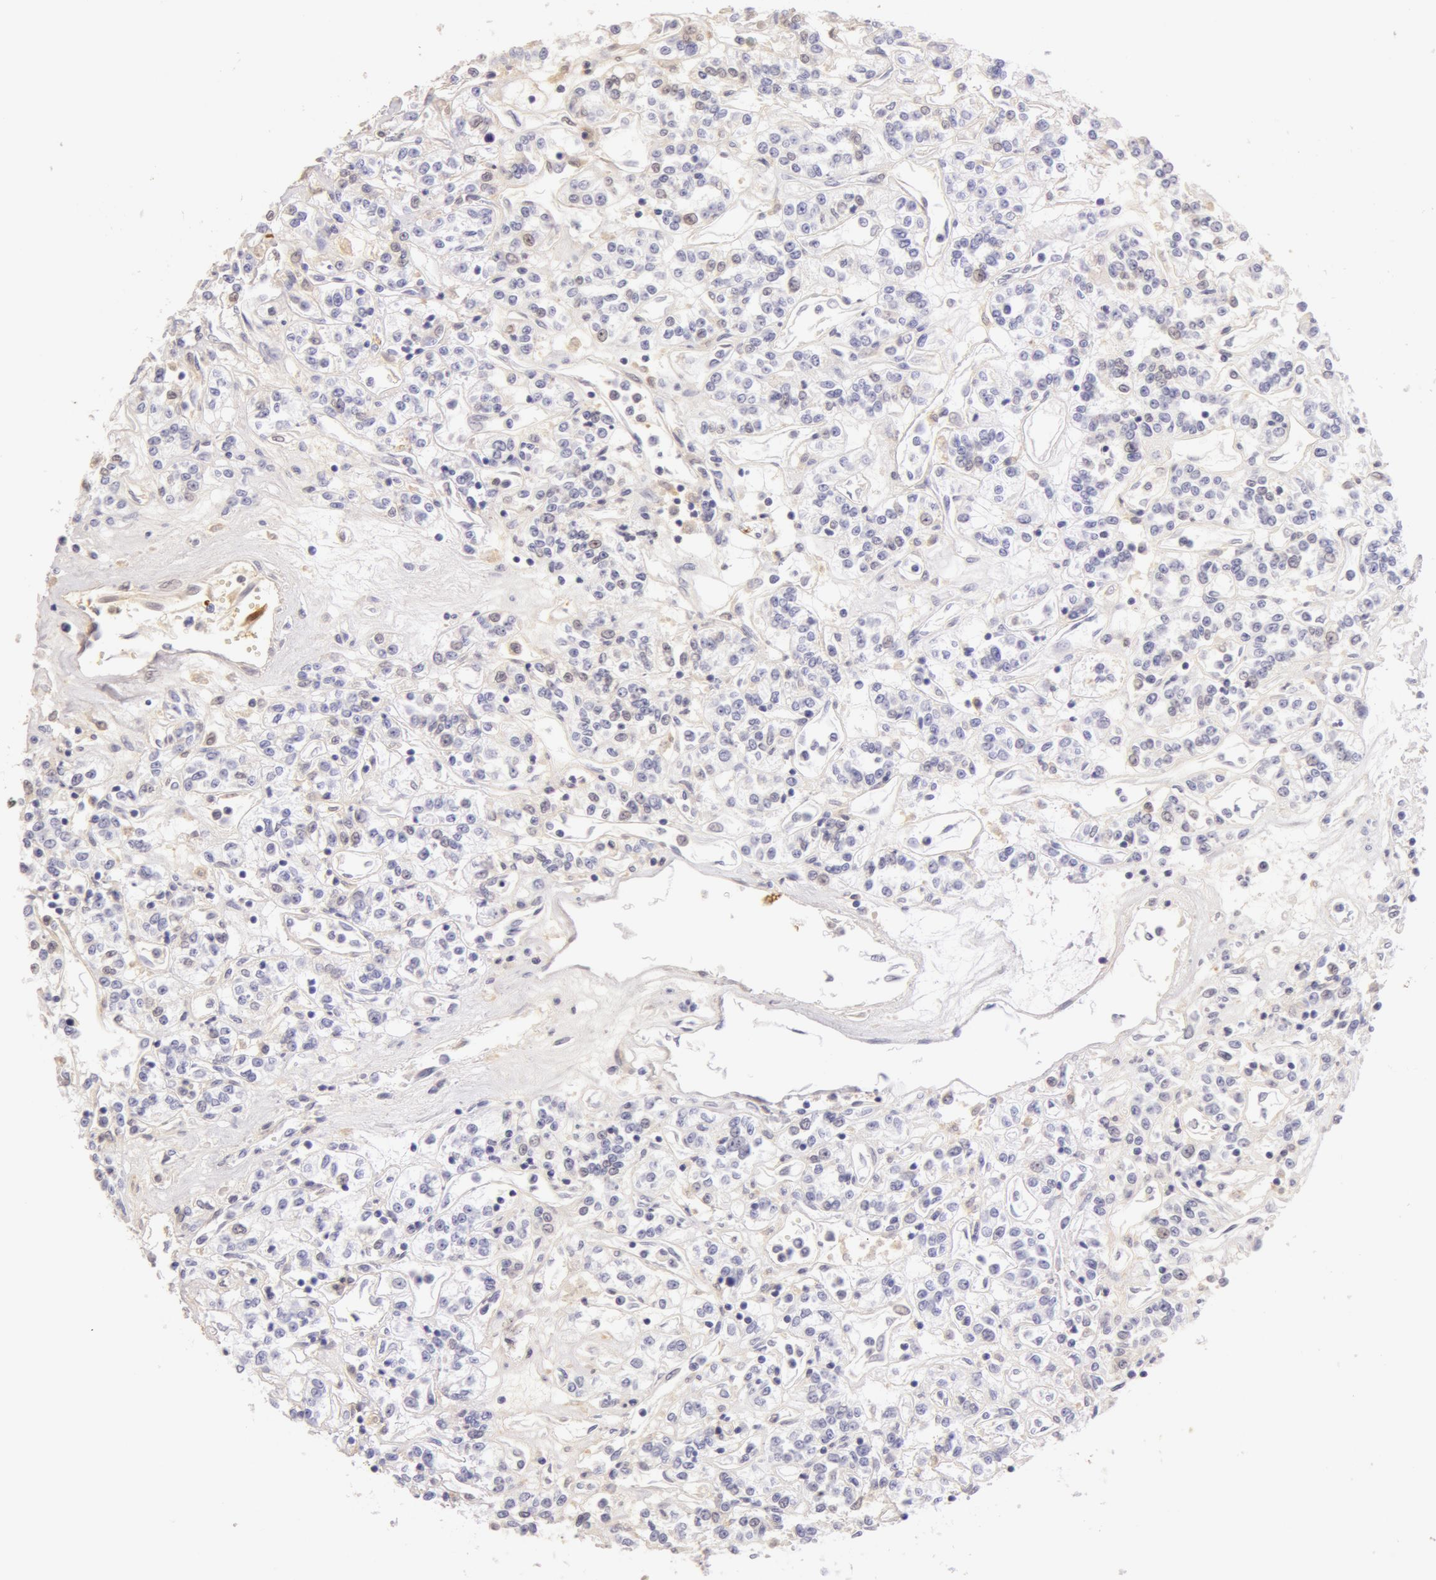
{"staining": {"intensity": "negative", "quantity": "none", "location": "none"}, "tissue": "renal cancer", "cell_type": "Tumor cells", "image_type": "cancer", "snomed": [{"axis": "morphology", "description": "Adenocarcinoma, NOS"}, {"axis": "topography", "description": "Kidney"}], "caption": "Renal cancer stained for a protein using IHC reveals no positivity tumor cells.", "gene": "AHSG", "patient": {"sex": "female", "age": 76}}